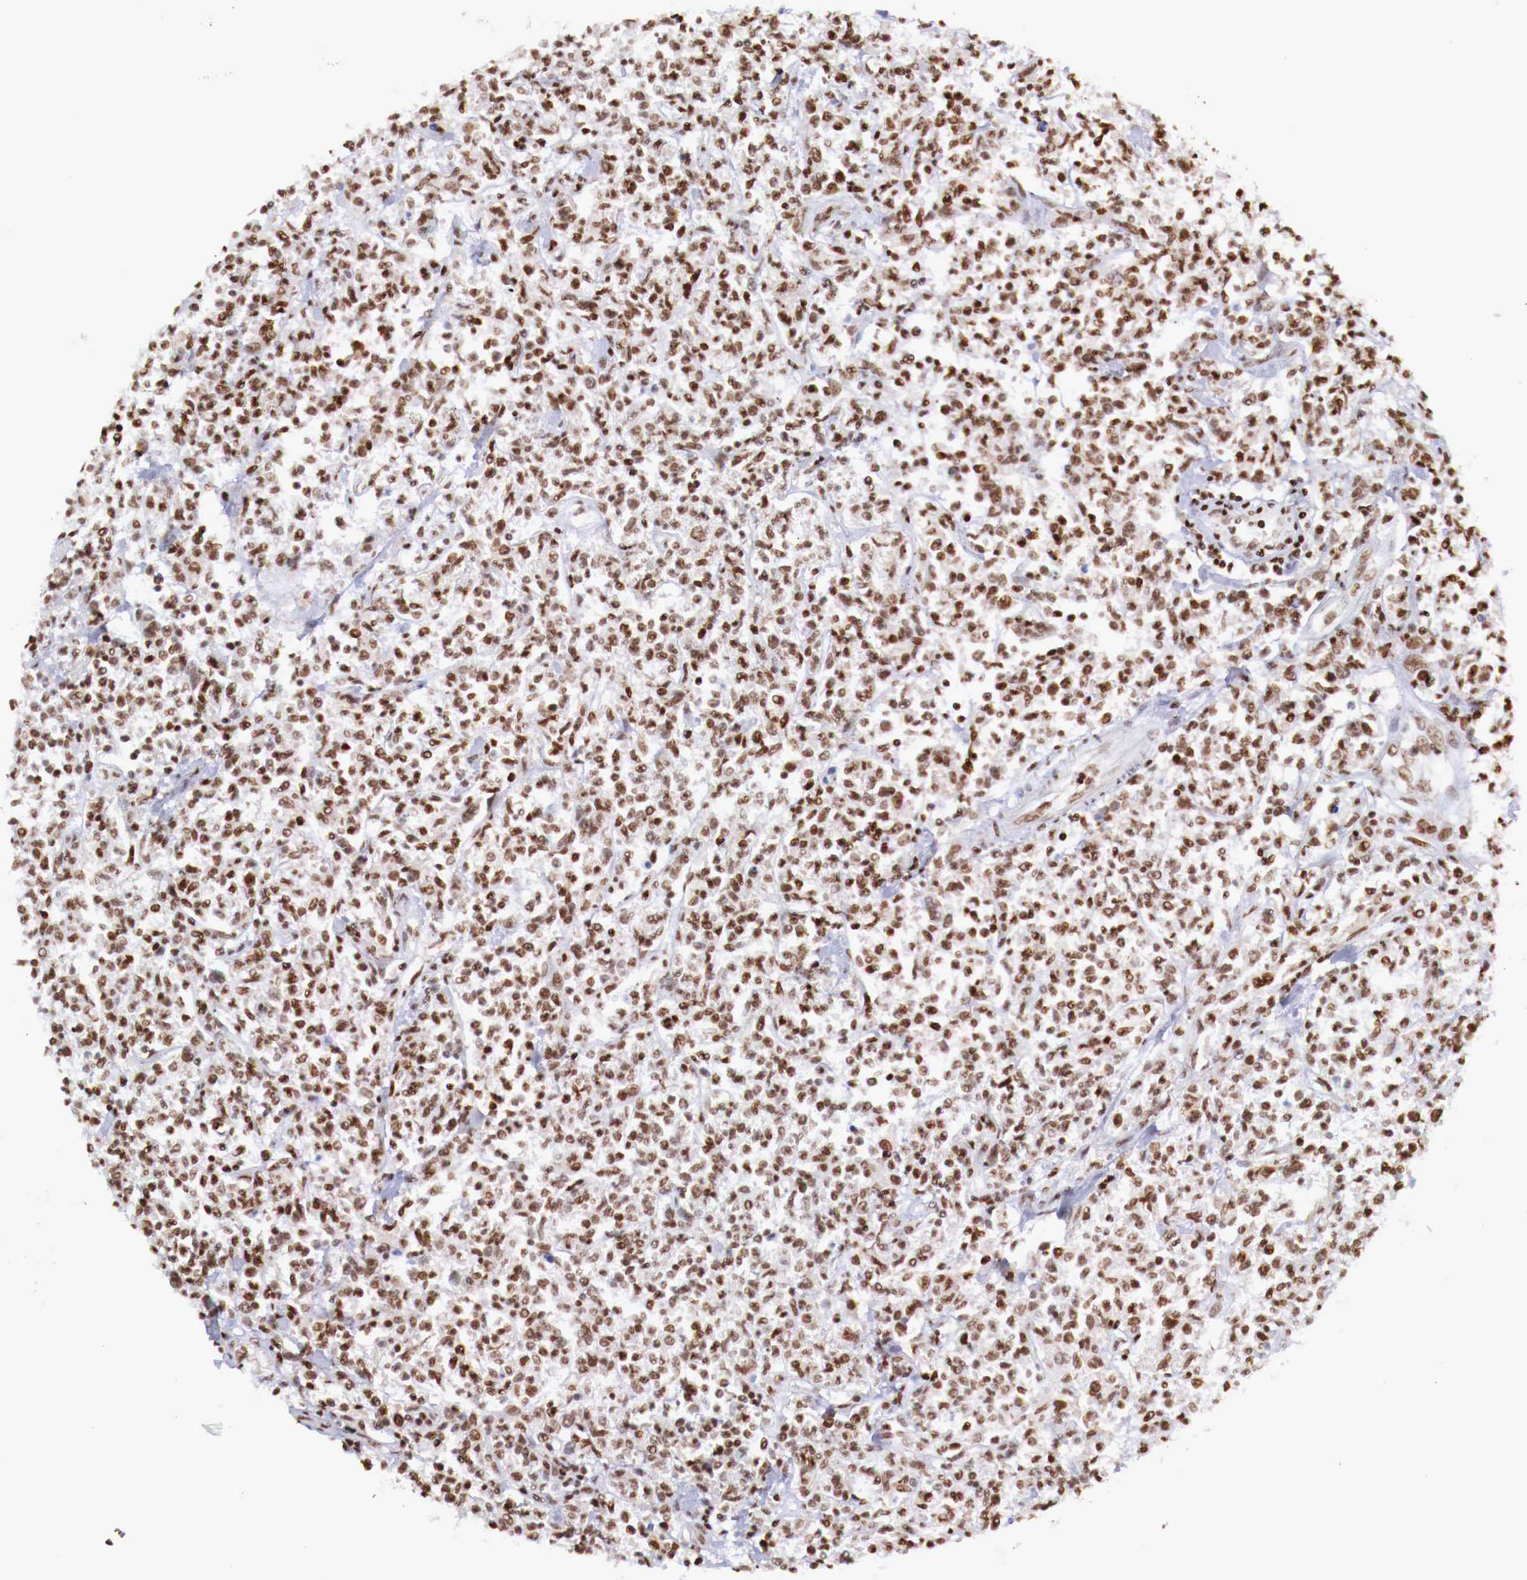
{"staining": {"intensity": "moderate", "quantity": ">75%", "location": "nuclear"}, "tissue": "lymphoma", "cell_type": "Tumor cells", "image_type": "cancer", "snomed": [{"axis": "morphology", "description": "Malignant lymphoma, non-Hodgkin's type, Low grade"}, {"axis": "topography", "description": "Small intestine"}], "caption": "Protein expression by immunohistochemistry demonstrates moderate nuclear expression in about >75% of tumor cells in malignant lymphoma, non-Hodgkin's type (low-grade). The staining was performed using DAB (3,3'-diaminobenzidine) to visualize the protein expression in brown, while the nuclei were stained in blue with hematoxylin (Magnification: 20x).", "gene": "MAX", "patient": {"sex": "female", "age": 59}}